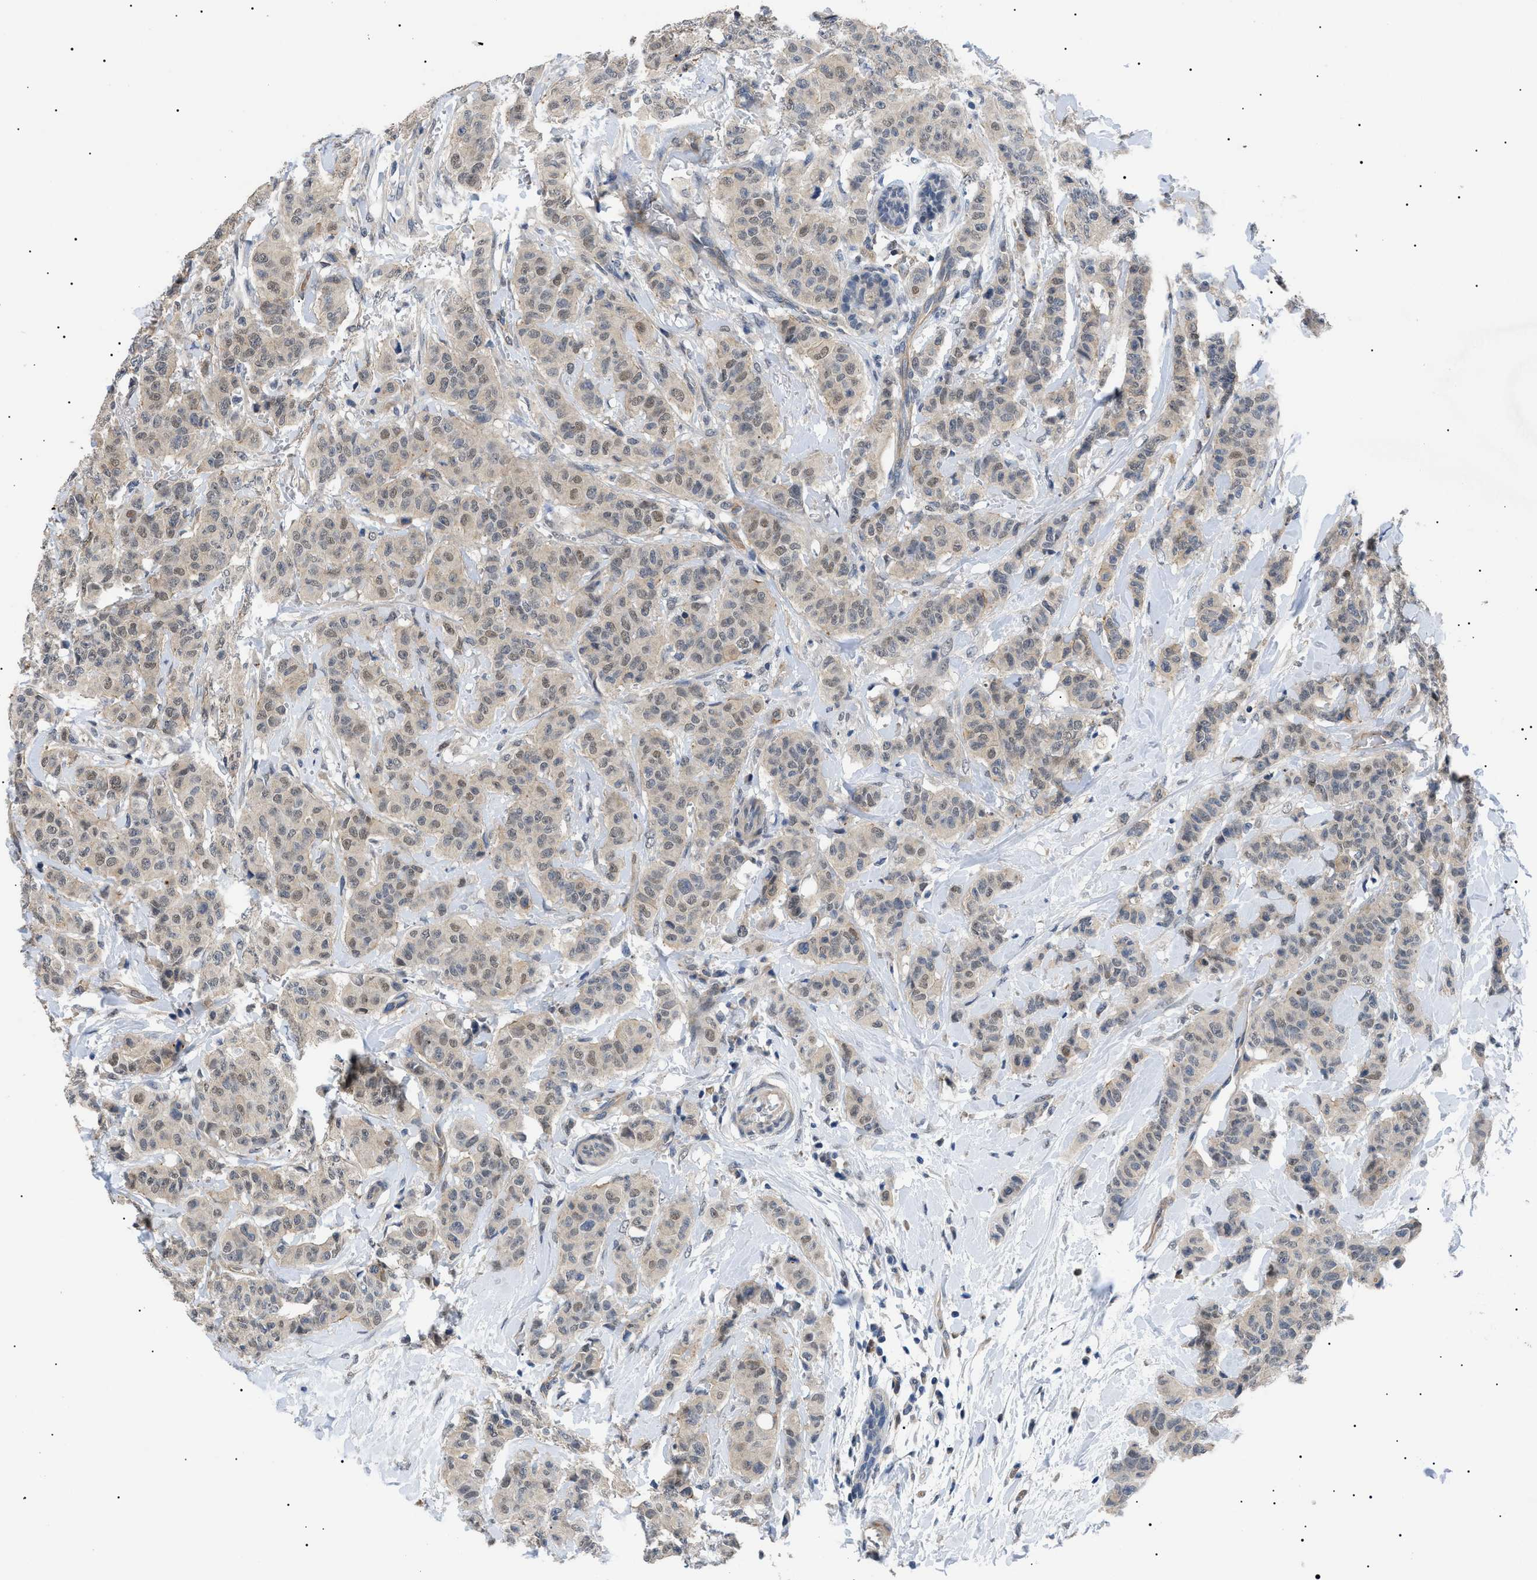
{"staining": {"intensity": "weak", "quantity": ">75%", "location": "cytoplasmic/membranous,nuclear"}, "tissue": "breast cancer", "cell_type": "Tumor cells", "image_type": "cancer", "snomed": [{"axis": "morphology", "description": "Normal tissue, NOS"}, {"axis": "morphology", "description": "Duct carcinoma"}, {"axis": "topography", "description": "Breast"}], "caption": "Immunohistochemical staining of human invasive ductal carcinoma (breast) demonstrates weak cytoplasmic/membranous and nuclear protein staining in about >75% of tumor cells. (DAB (3,3'-diaminobenzidine) IHC with brightfield microscopy, high magnification).", "gene": "CRCP", "patient": {"sex": "female", "age": 40}}